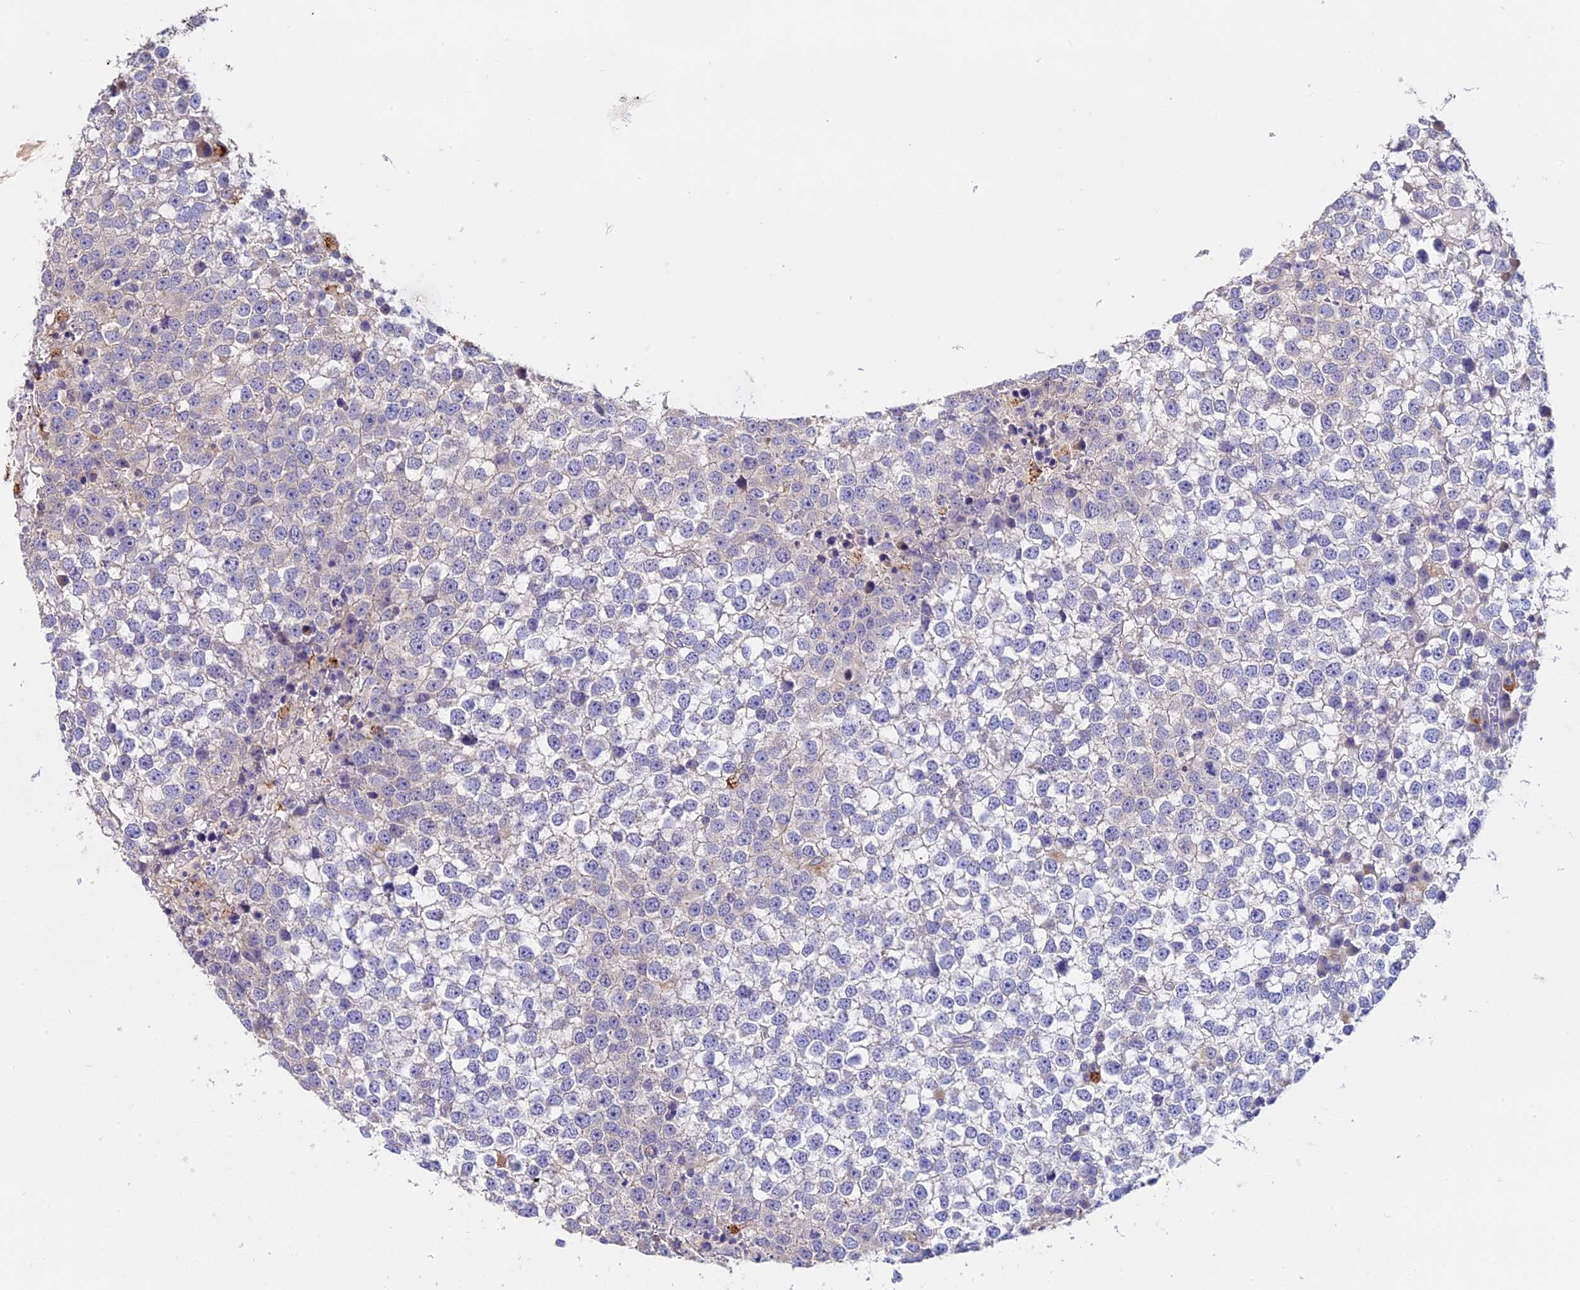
{"staining": {"intensity": "negative", "quantity": "none", "location": "none"}, "tissue": "testis cancer", "cell_type": "Tumor cells", "image_type": "cancer", "snomed": [{"axis": "morphology", "description": "Seminoma, NOS"}, {"axis": "topography", "description": "Testis"}], "caption": "The histopathology image exhibits no staining of tumor cells in seminoma (testis).", "gene": "LYPD6", "patient": {"sex": "male", "age": 65}}